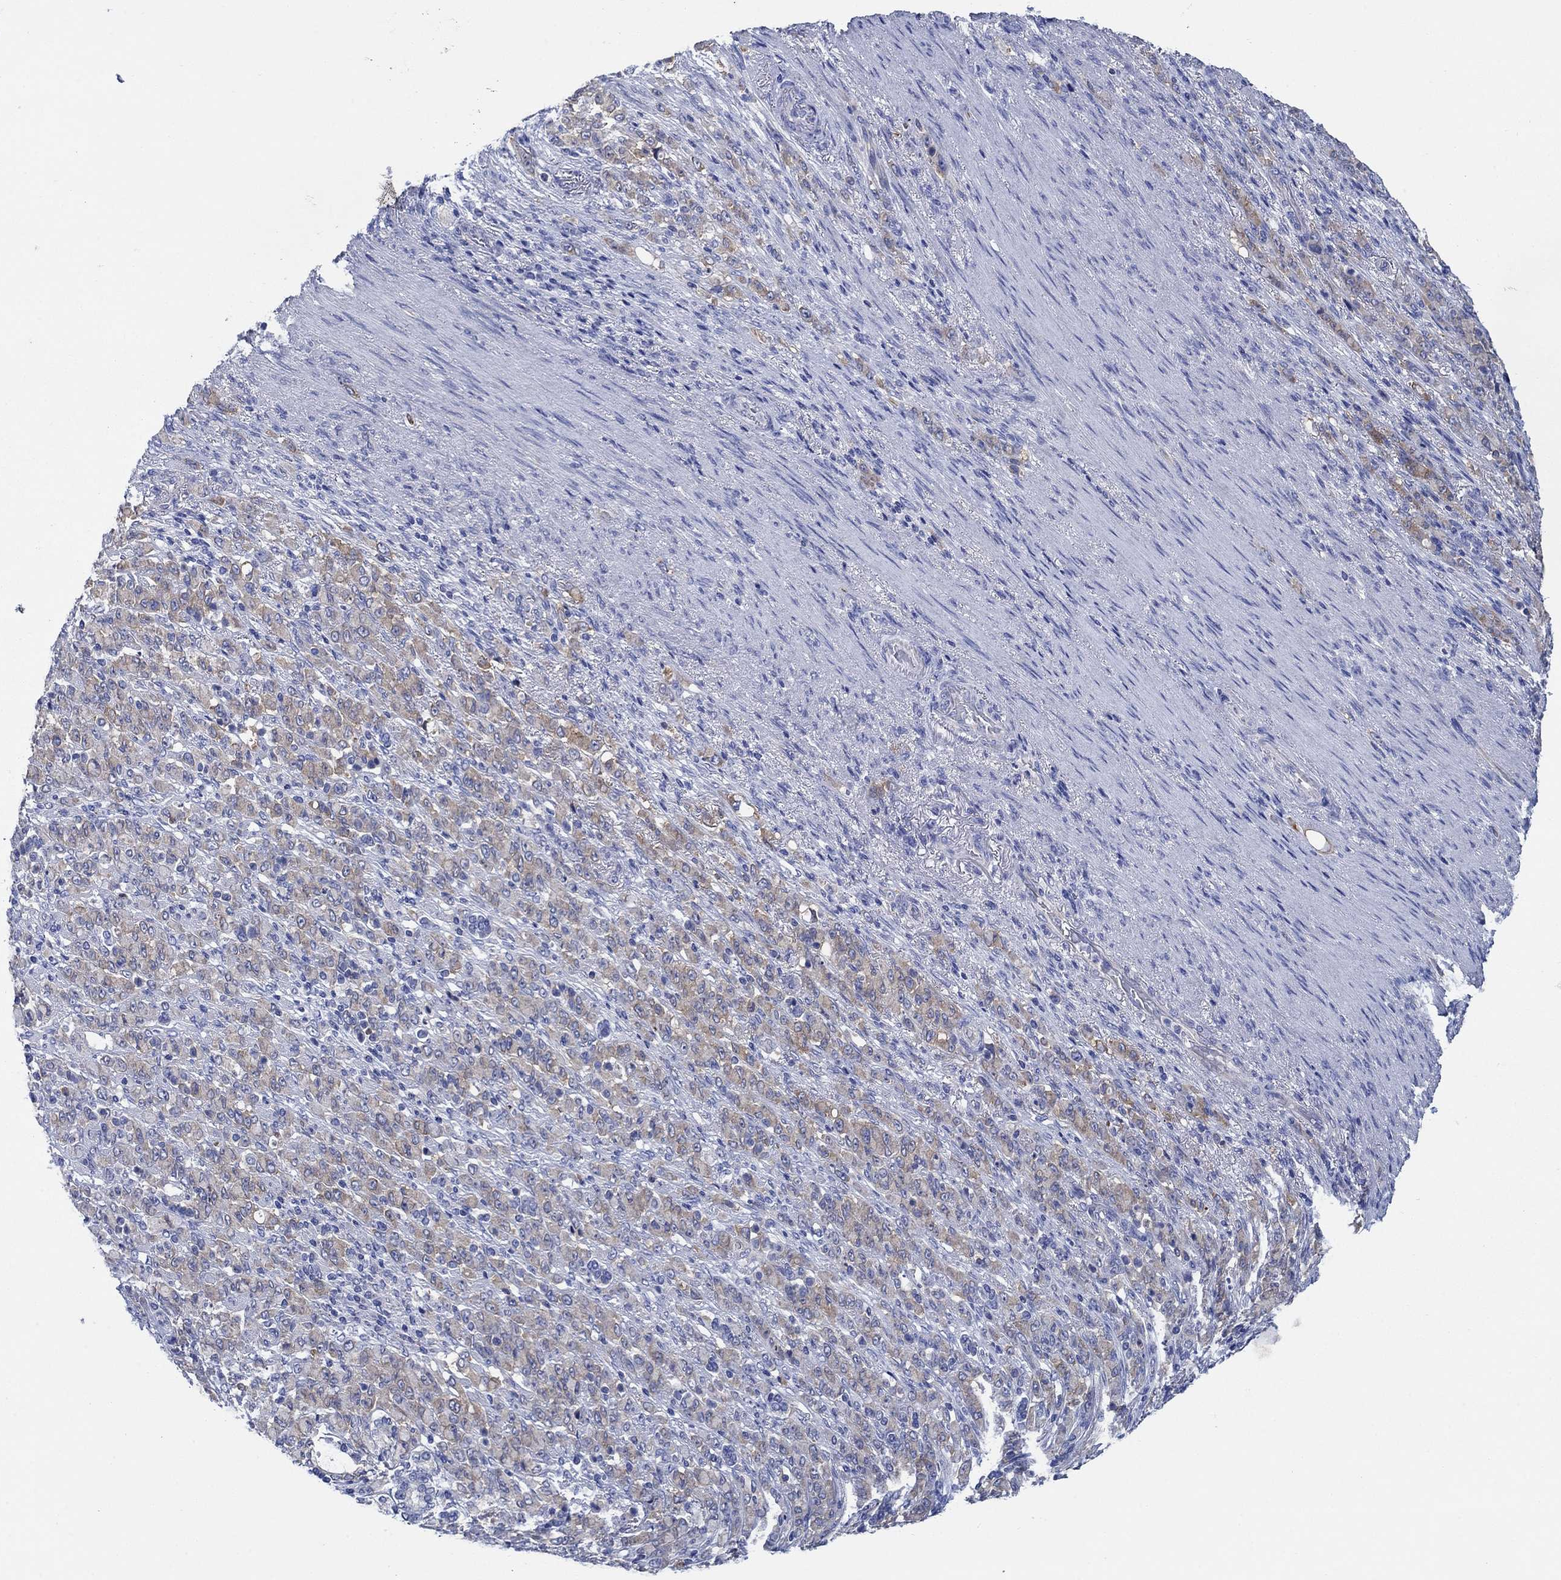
{"staining": {"intensity": "weak", "quantity": "25%-75%", "location": "cytoplasmic/membranous"}, "tissue": "stomach cancer", "cell_type": "Tumor cells", "image_type": "cancer", "snomed": [{"axis": "morphology", "description": "Normal tissue, NOS"}, {"axis": "morphology", "description": "Adenocarcinoma, NOS"}, {"axis": "topography", "description": "Stomach"}], "caption": "Immunohistochemistry photomicrograph of neoplastic tissue: stomach cancer stained using IHC shows low levels of weak protein expression localized specifically in the cytoplasmic/membranous of tumor cells, appearing as a cytoplasmic/membranous brown color.", "gene": "TRIM16", "patient": {"sex": "female", "age": 79}}